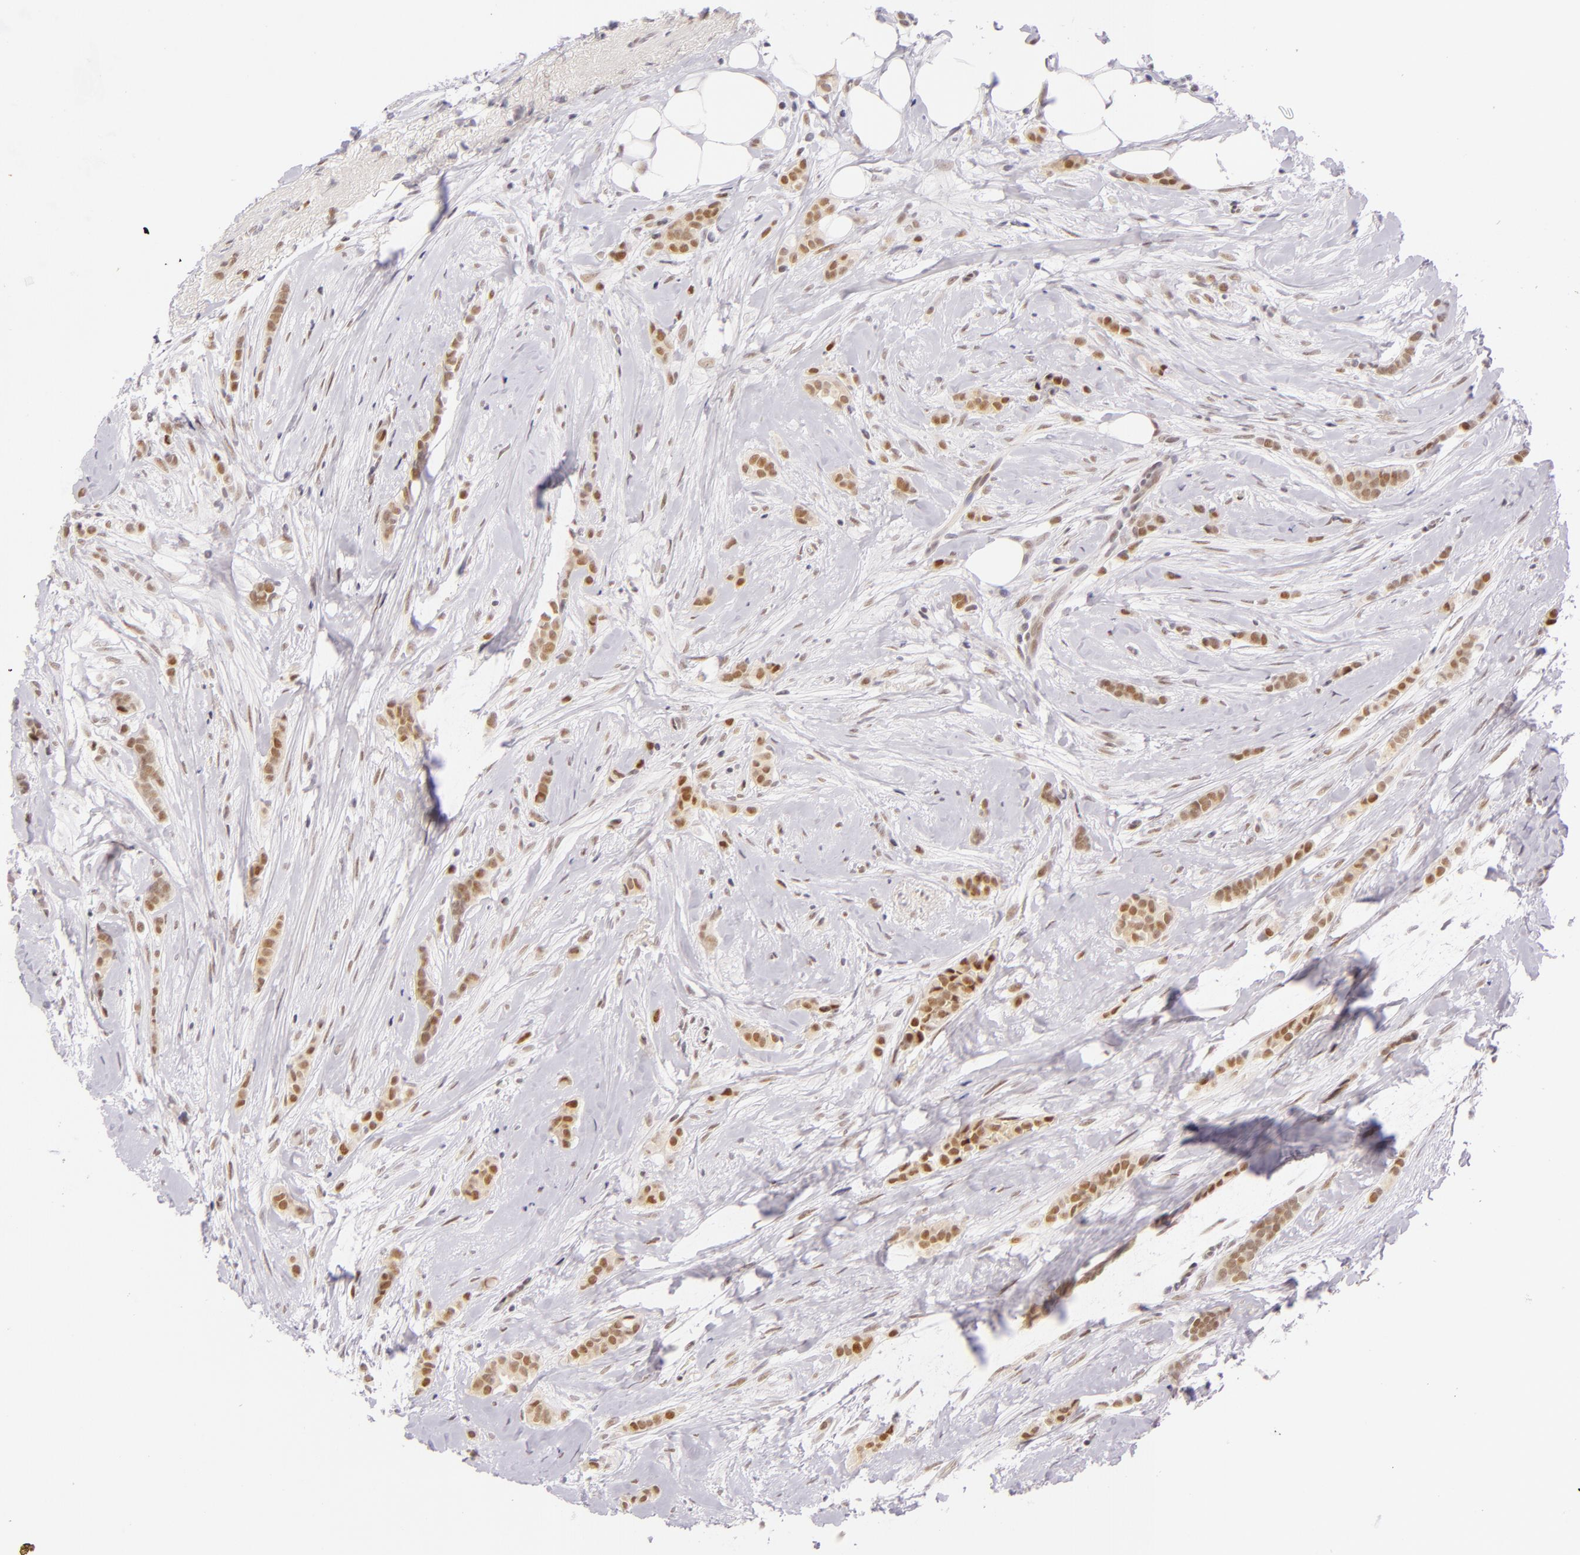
{"staining": {"intensity": "moderate", "quantity": ">75%", "location": "cytoplasmic/membranous,nuclear"}, "tissue": "breast cancer", "cell_type": "Tumor cells", "image_type": "cancer", "snomed": [{"axis": "morphology", "description": "Lobular carcinoma"}, {"axis": "topography", "description": "Breast"}], "caption": "Immunohistochemistry staining of breast cancer (lobular carcinoma), which displays medium levels of moderate cytoplasmic/membranous and nuclear positivity in about >75% of tumor cells indicating moderate cytoplasmic/membranous and nuclear protein staining. The staining was performed using DAB (brown) for protein detection and nuclei were counterstained in hematoxylin (blue).", "gene": "BCL3", "patient": {"sex": "female", "age": 56}}